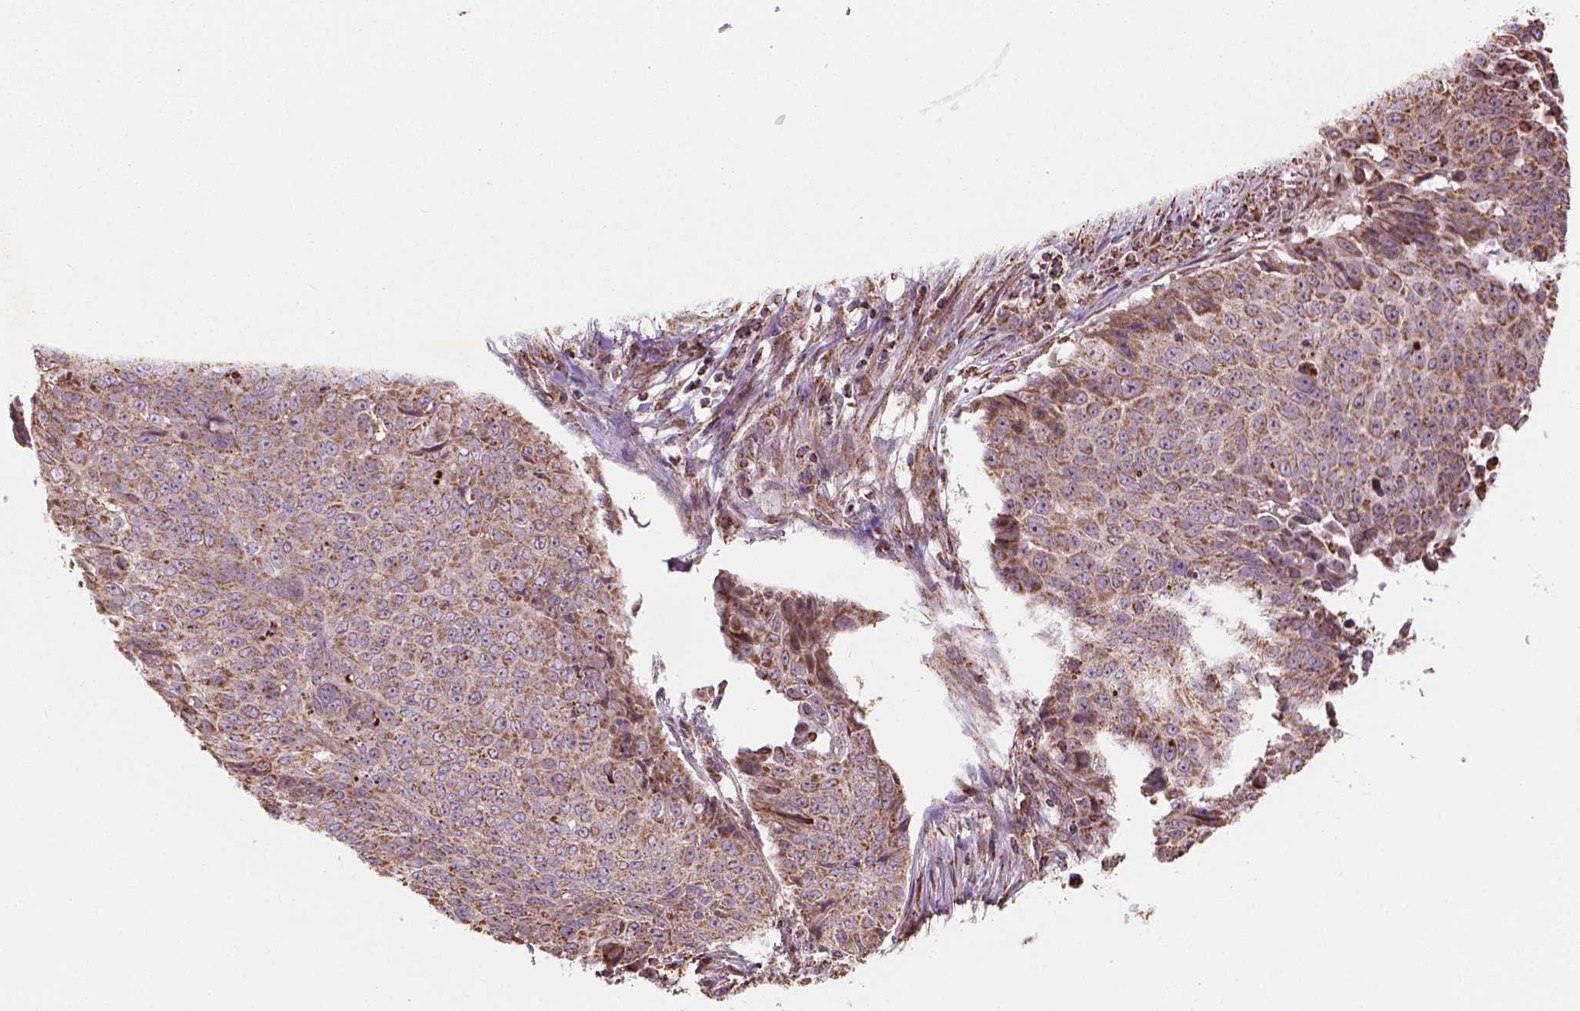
{"staining": {"intensity": "weak", "quantity": ">75%", "location": "cytoplasmic/membranous"}, "tissue": "lung cancer", "cell_type": "Tumor cells", "image_type": "cancer", "snomed": [{"axis": "morphology", "description": "Normal tissue, NOS"}, {"axis": "morphology", "description": "Squamous cell carcinoma, NOS"}, {"axis": "topography", "description": "Bronchus"}, {"axis": "topography", "description": "Lung"}], "caption": "Squamous cell carcinoma (lung) stained for a protein (brown) exhibits weak cytoplasmic/membranous positive staining in about >75% of tumor cells.", "gene": "HS3ST3A1", "patient": {"sex": "male", "age": 64}}